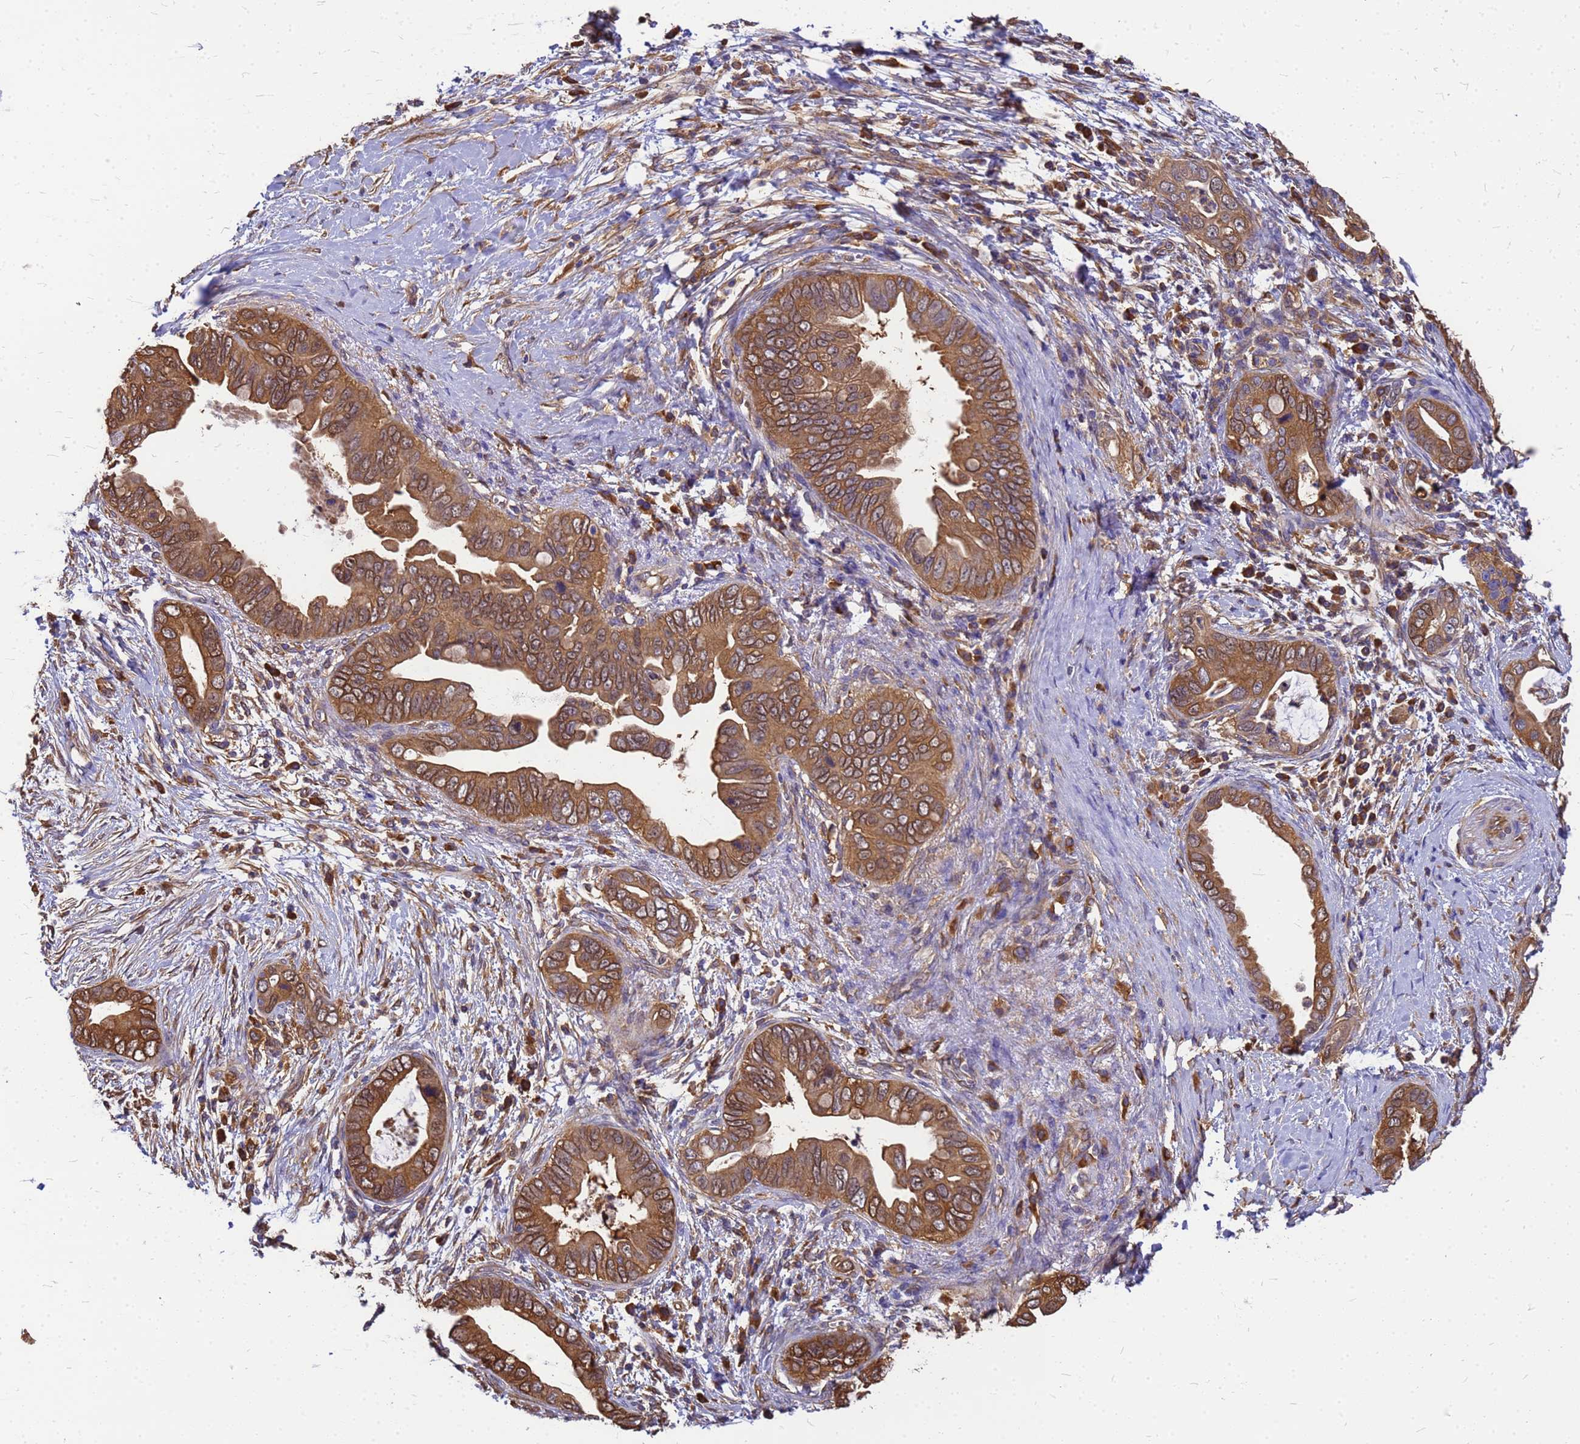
{"staining": {"intensity": "moderate", "quantity": ">75%", "location": "cytoplasmic/membranous"}, "tissue": "pancreatic cancer", "cell_type": "Tumor cells", "image_type": "cancer", "snomed": [{"axis": "morphology", "description": "Adenocarcinoma, NOS"}, {"axis": "topography", "description": "Pancreas"}], "caption": "About >75% of tumor cells in adenocarcinoma (pancreatic) display moderate cytoplasmic/membranous protein expression as visualized by brown immunohistochemical staining.", "gene": "GID4", "patient": {"sex": "male", "age": 75}}